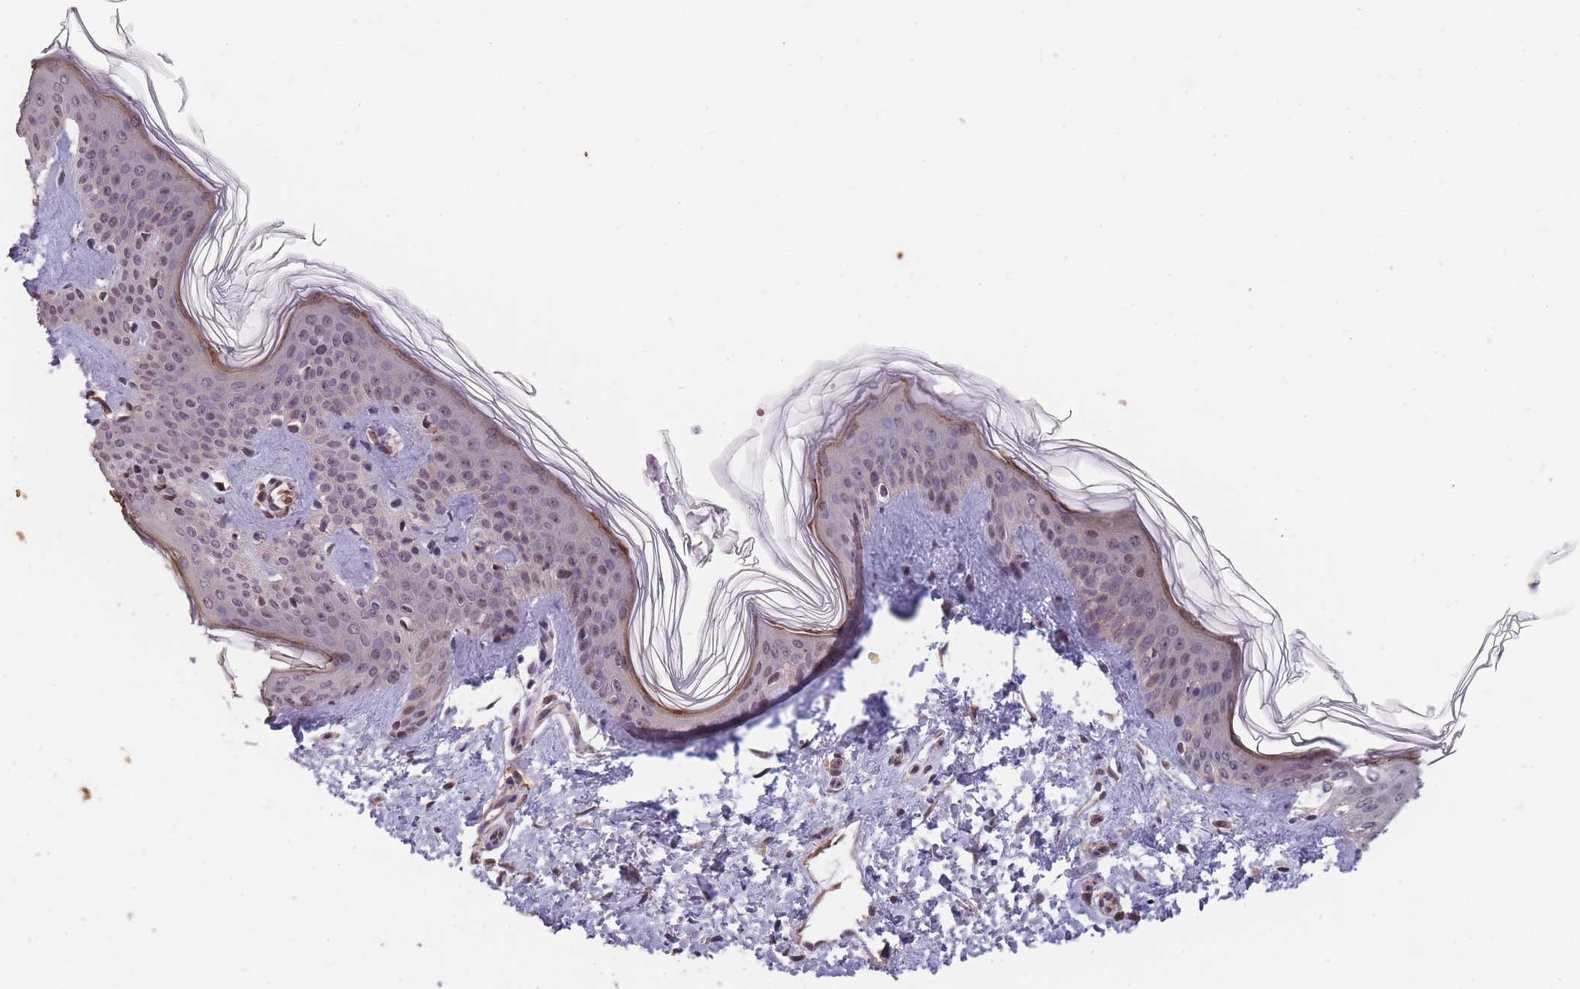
{"staining": {"intensity": "moderate", "quantity": ">75%", "location": "nuclear"}, "tissue": "skin", "cell_type": "Fibroblasts", "image_type": "normal", "snomed": [{"axis": "morphology", "description": "Normal tissue, NOS"}, {"axis": "topography", "description": "Skin"}], "caption": "Immunohistochemistry (IHC) of unremarkable skin reveals medium levels of moderate nuclear positivity in approximately >75% of fibroblasts.", "gene": "GGT5", "patient": {"sex": "female", "age": 41}}